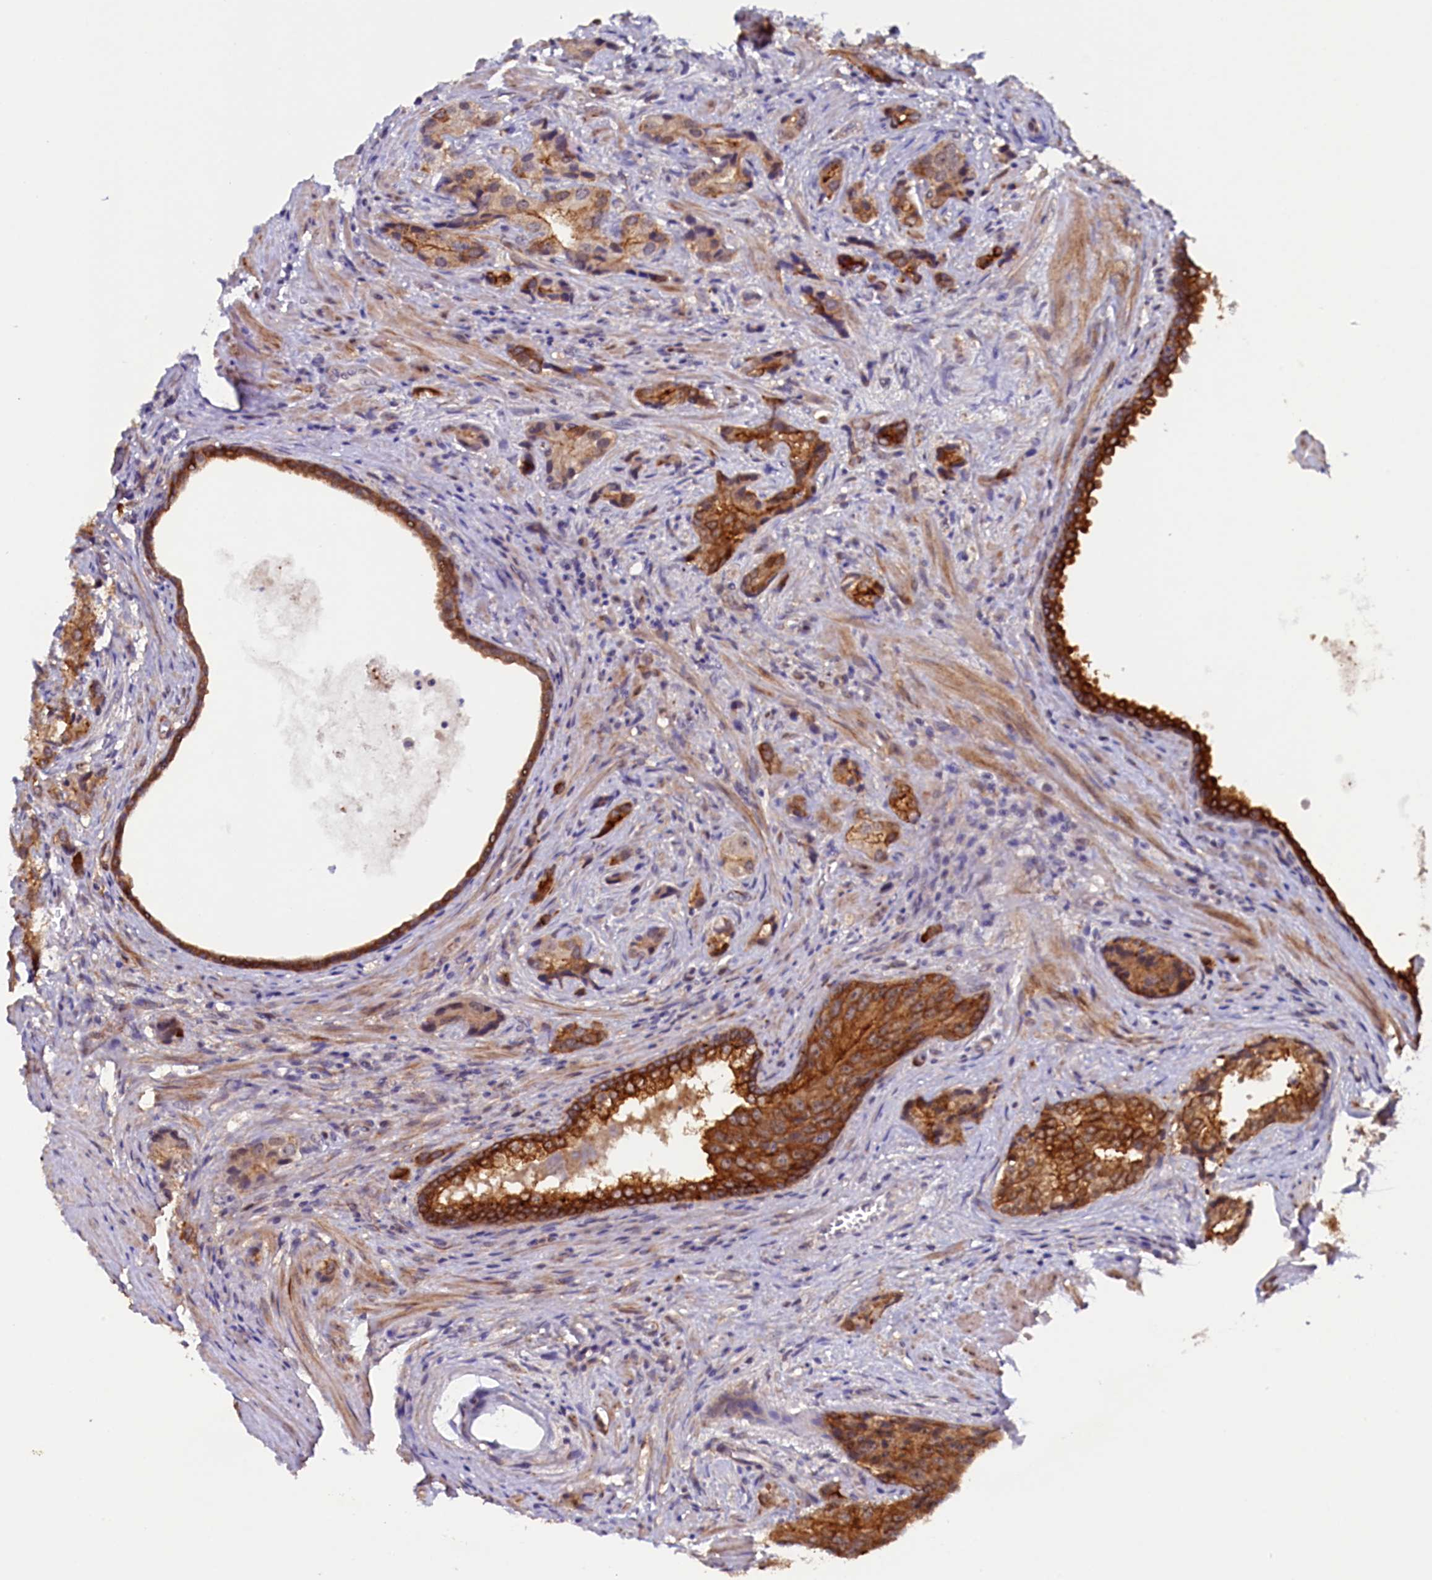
{"staining": {"intensity": "strong", "quantity": ">75%", "location": "cytoplasmic/membranous"}, "tissue": "prostate cancer", "cell_type": "Tumor cells", "image_type": "cancer", "snomed": [{"axis": "morphology", "description": "Adenocarcinoma, Low grade"}, {"axis": "topography", "description": "Prostate"}], "caption": "Immunohistochemical staining of human adenocarcinoma (low-grade) (prostate) exhibits high levels of strong cytoplasmic/membranous staining in approximately >75% of tumor cells.", "gene": "PACSIN3", "patient": {"sex": "male", "age": 71}}